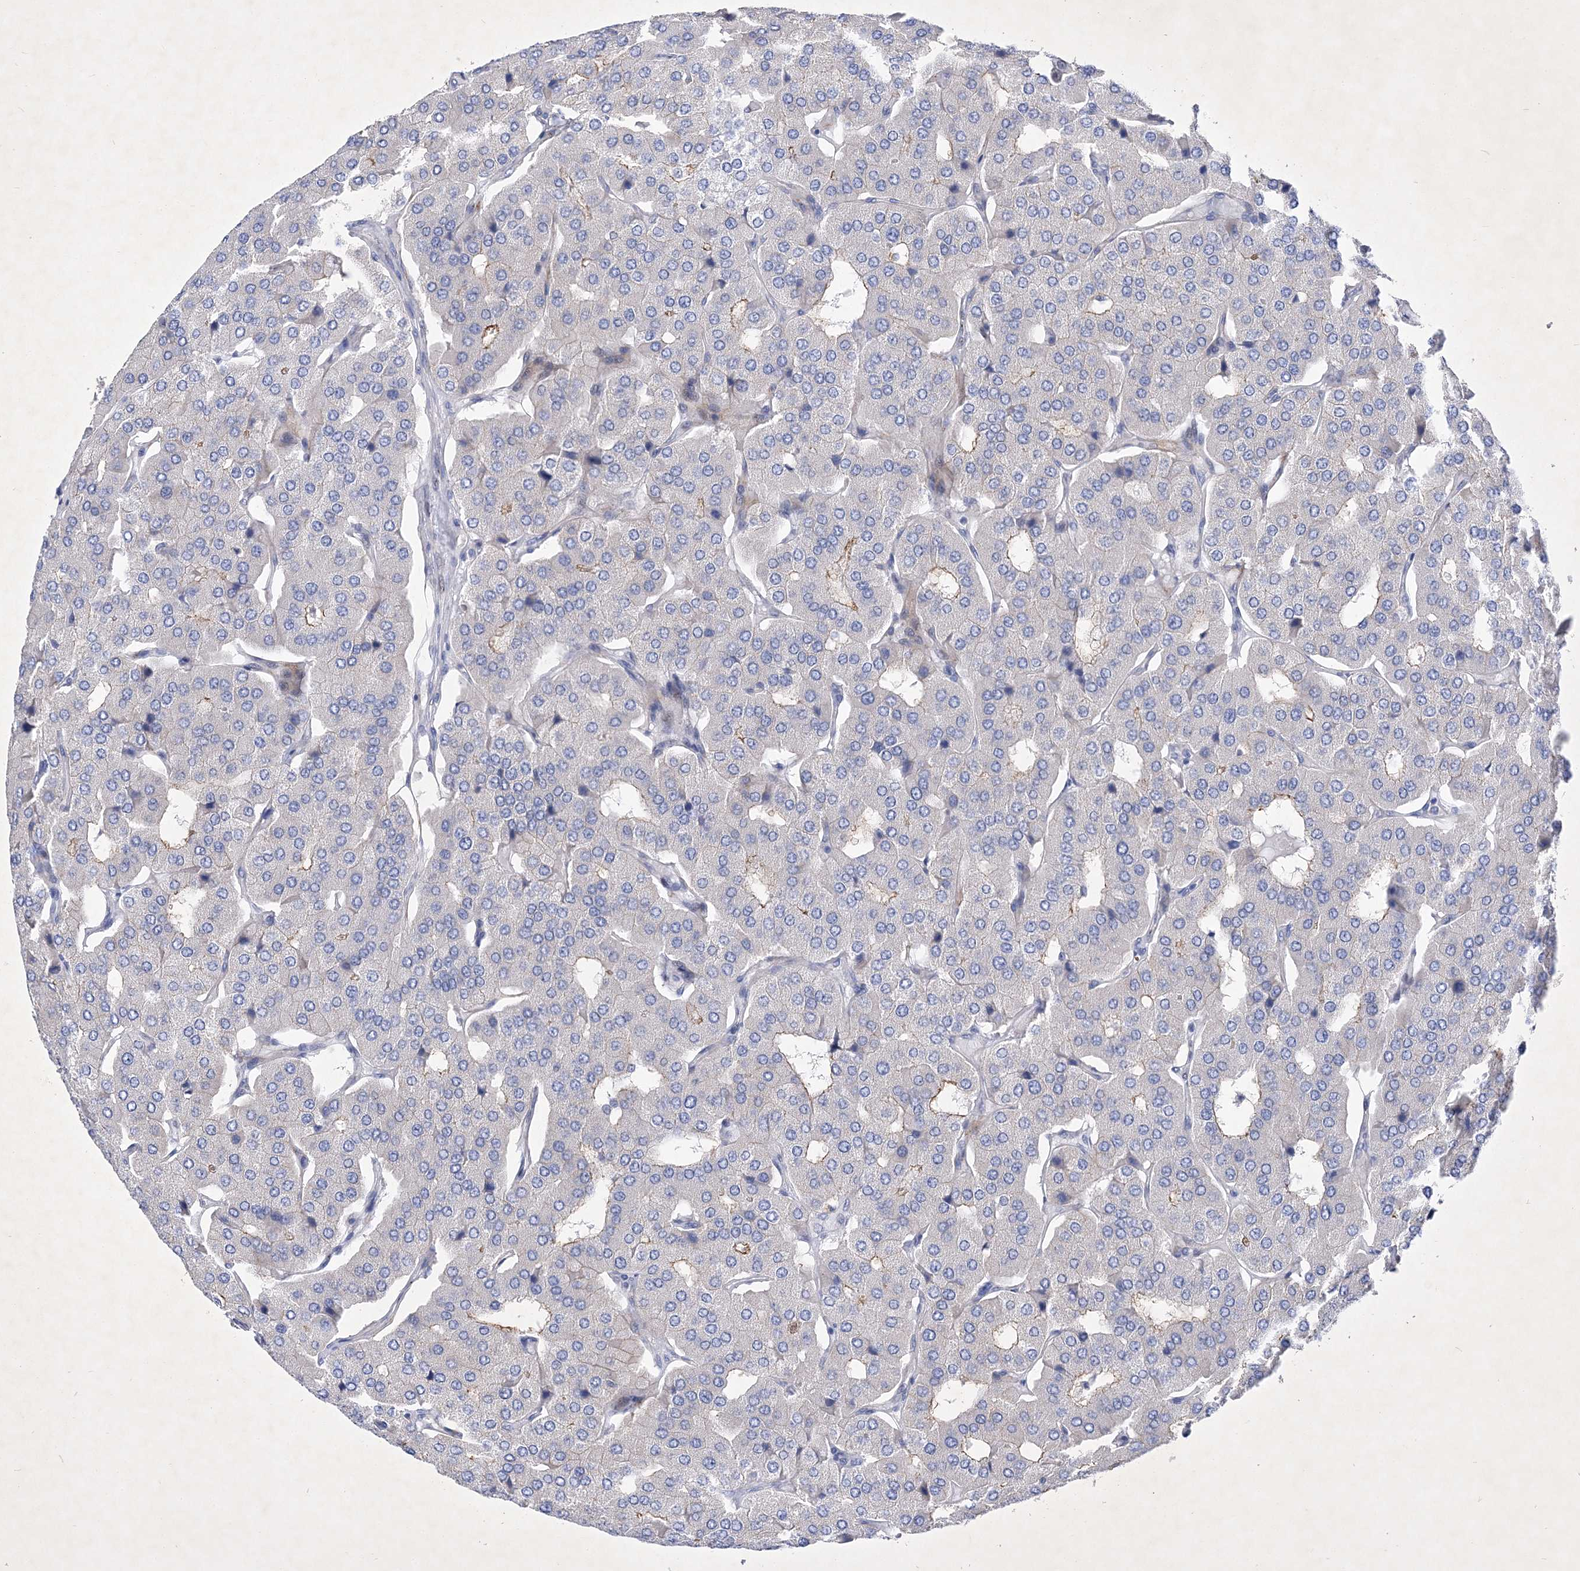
{"staining": {"intensity": "weak", "quantity": "<25%", "location": "cytoplasmic/membranous"}, "tissue": "parathyroid gland", "cell_type": "Glandular cells", "image_type": "normal", "snomed": [{"axis": "morphology", "description": "Normal tissue, NOS"}, {"axis": "morphology", "description": "Adenoma, NOS"}, {"axis": "topography", "description": "Parathyroid gland"}], "caption": "Immunohistochemistry (IHC) of benign human parathyroid gland reveals no staining in glandular cells. (Stains: DAB immunohistochemistry with hematoxylin counter stain, Microscopy: brightfield microscopy at high magnification).", "gene": "GPN1", "patient": {"sex": "female", "age": 86}}